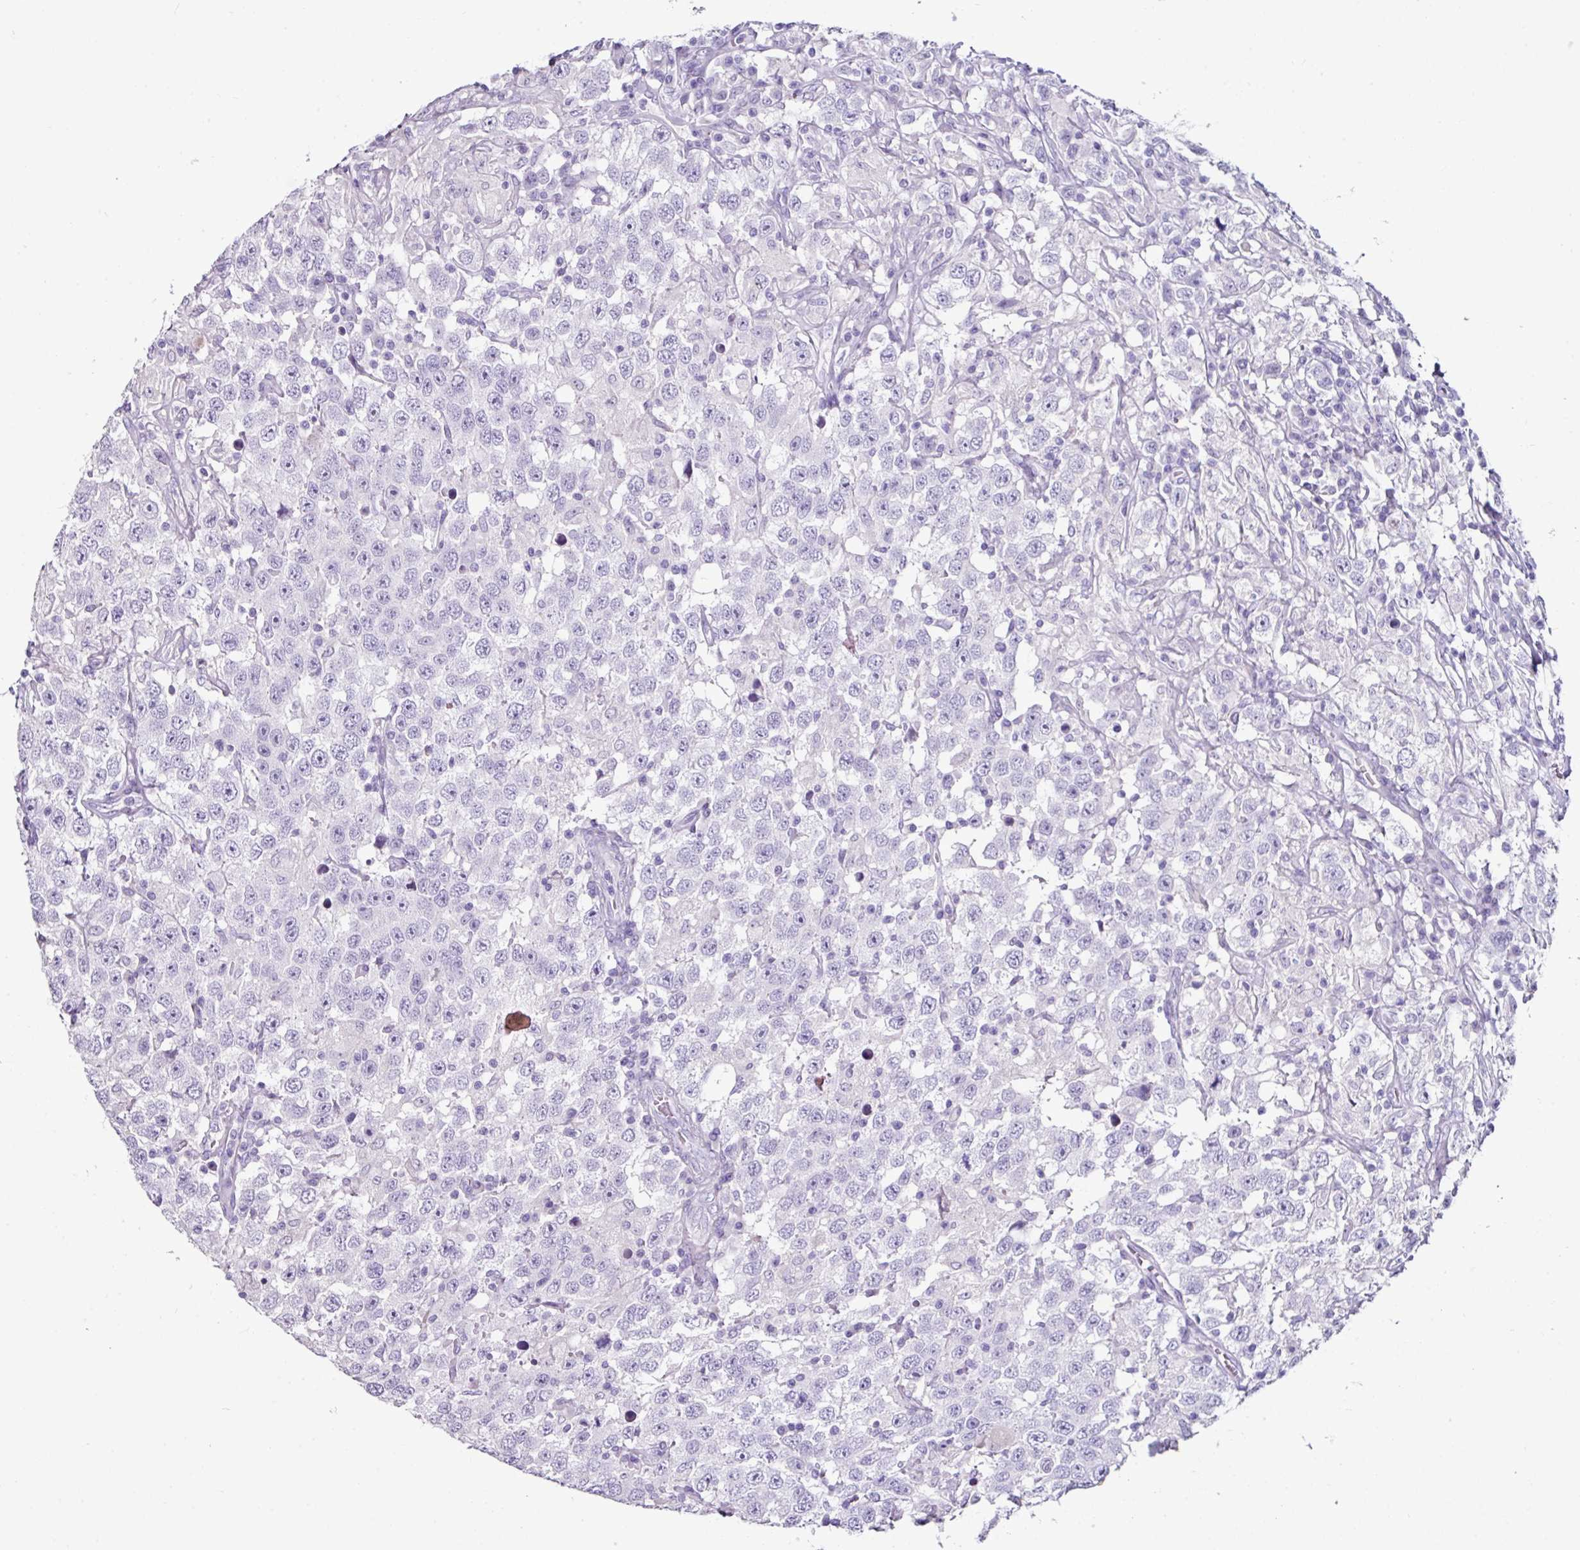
{"staining": {"intensity": "negative", "quantity": "none", "location": "none"}, "tissue": "testis cancer", "cell_type": "Tumor cells", "image_type": "cancer", "snomed": [{"axis": "morphology", "description": "Seminoma, NOS"}, {"axis": "topography", "description": "Testis"}], "caption": "The image reveals no significant staining in tumor cells of testis cancer (seminoma). Nuclei are stained in blue.", "gene": "GLP2R", "patient": {"sex": "male", "age": 41}}